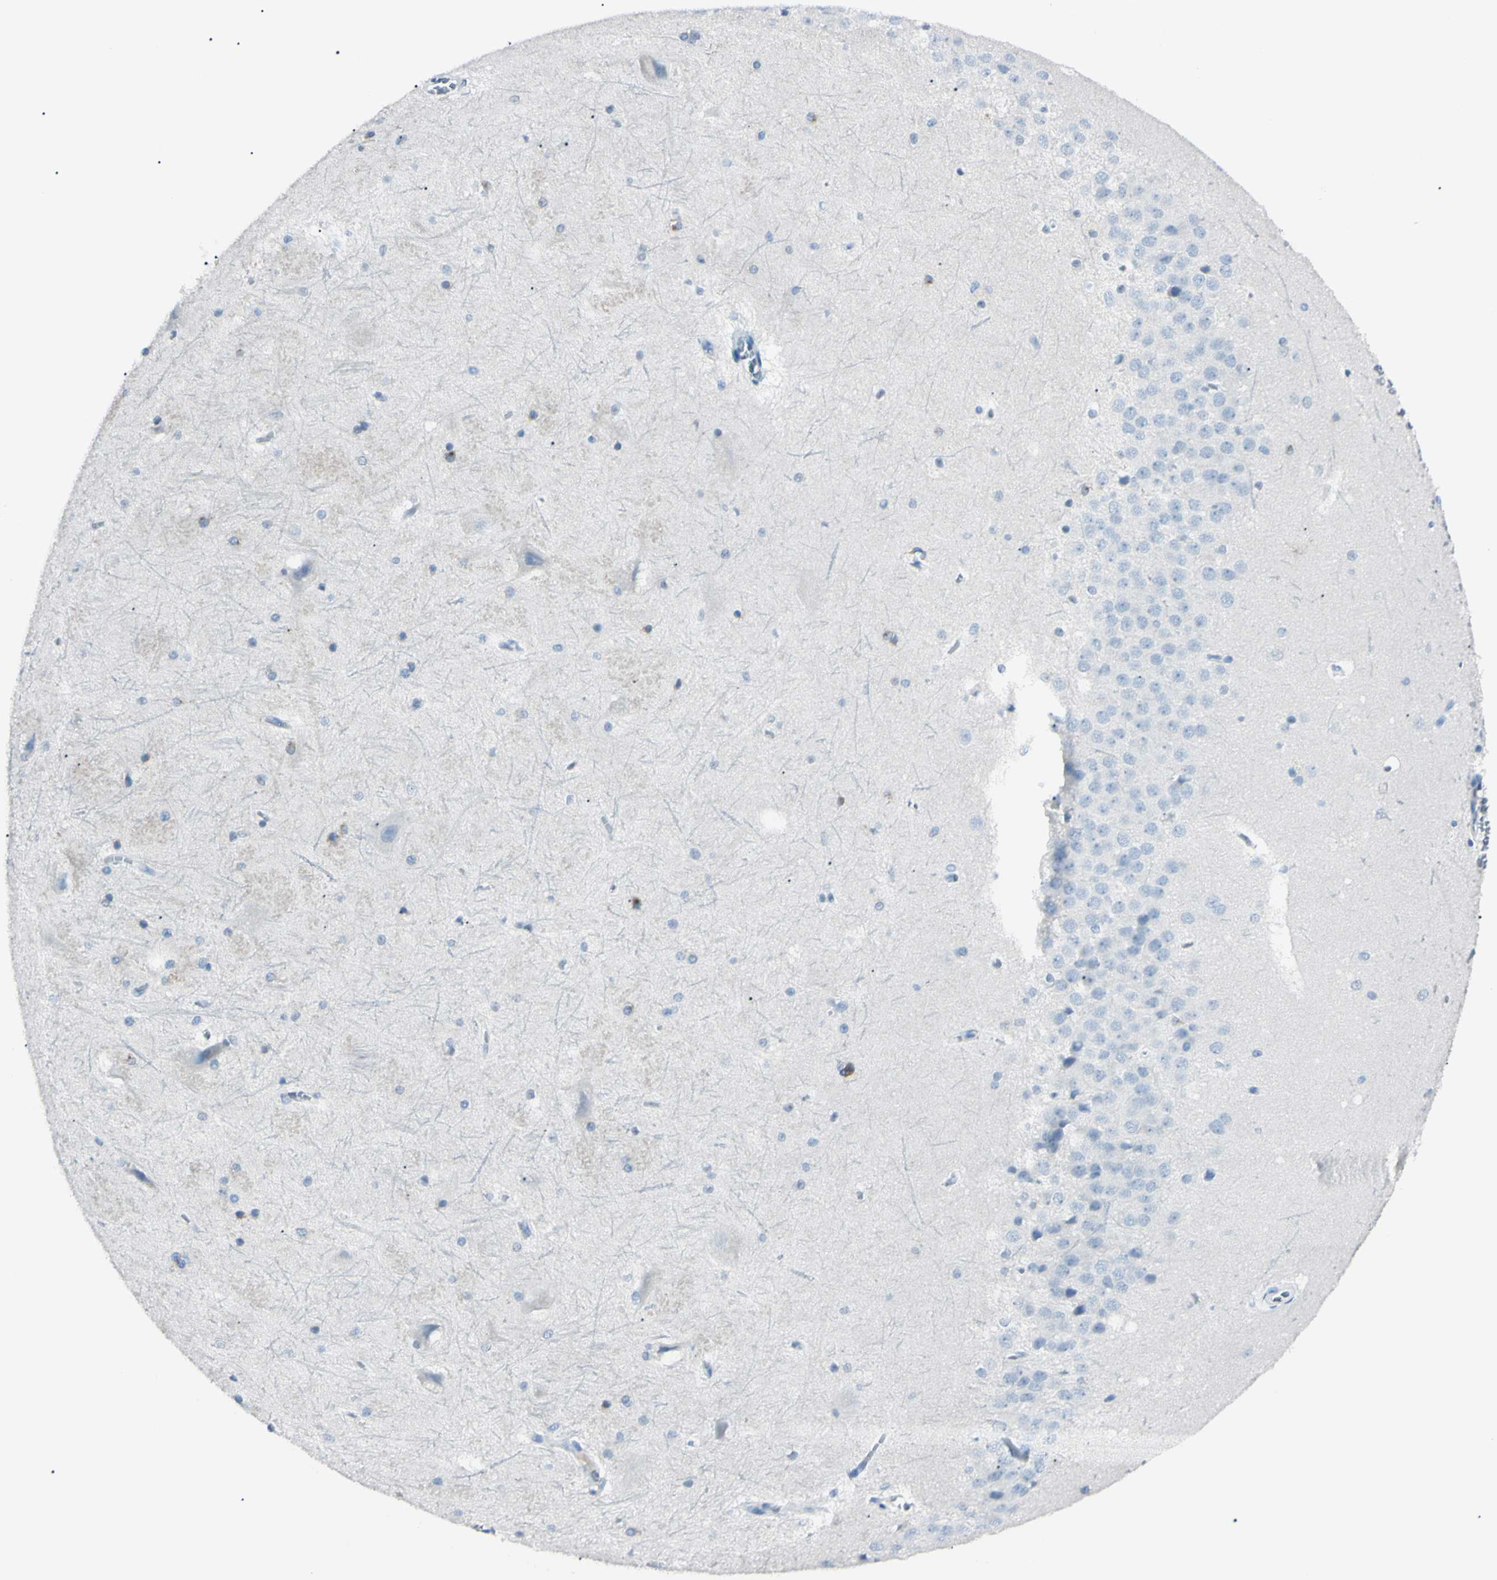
{"staining": {"intensity": "negative", "quantity": "none", "location": "none"}, "tissue": "hippocampus", "cell_type": "Glial cells", "image_type": "normal", "snomed": [{"axis": "morphology", "description": "Normal tissue, NOS"}, {"axis": "topography", "description": "Hippocampus"}], "caption": "Glial cells are negative for brown protein staining in benign hippocampus. (Immunohistochemistry (ihc), brightfield microscopy, high magnification).", "gene": "FOLH1", "patient": {"sex": "female", "age": 19}}